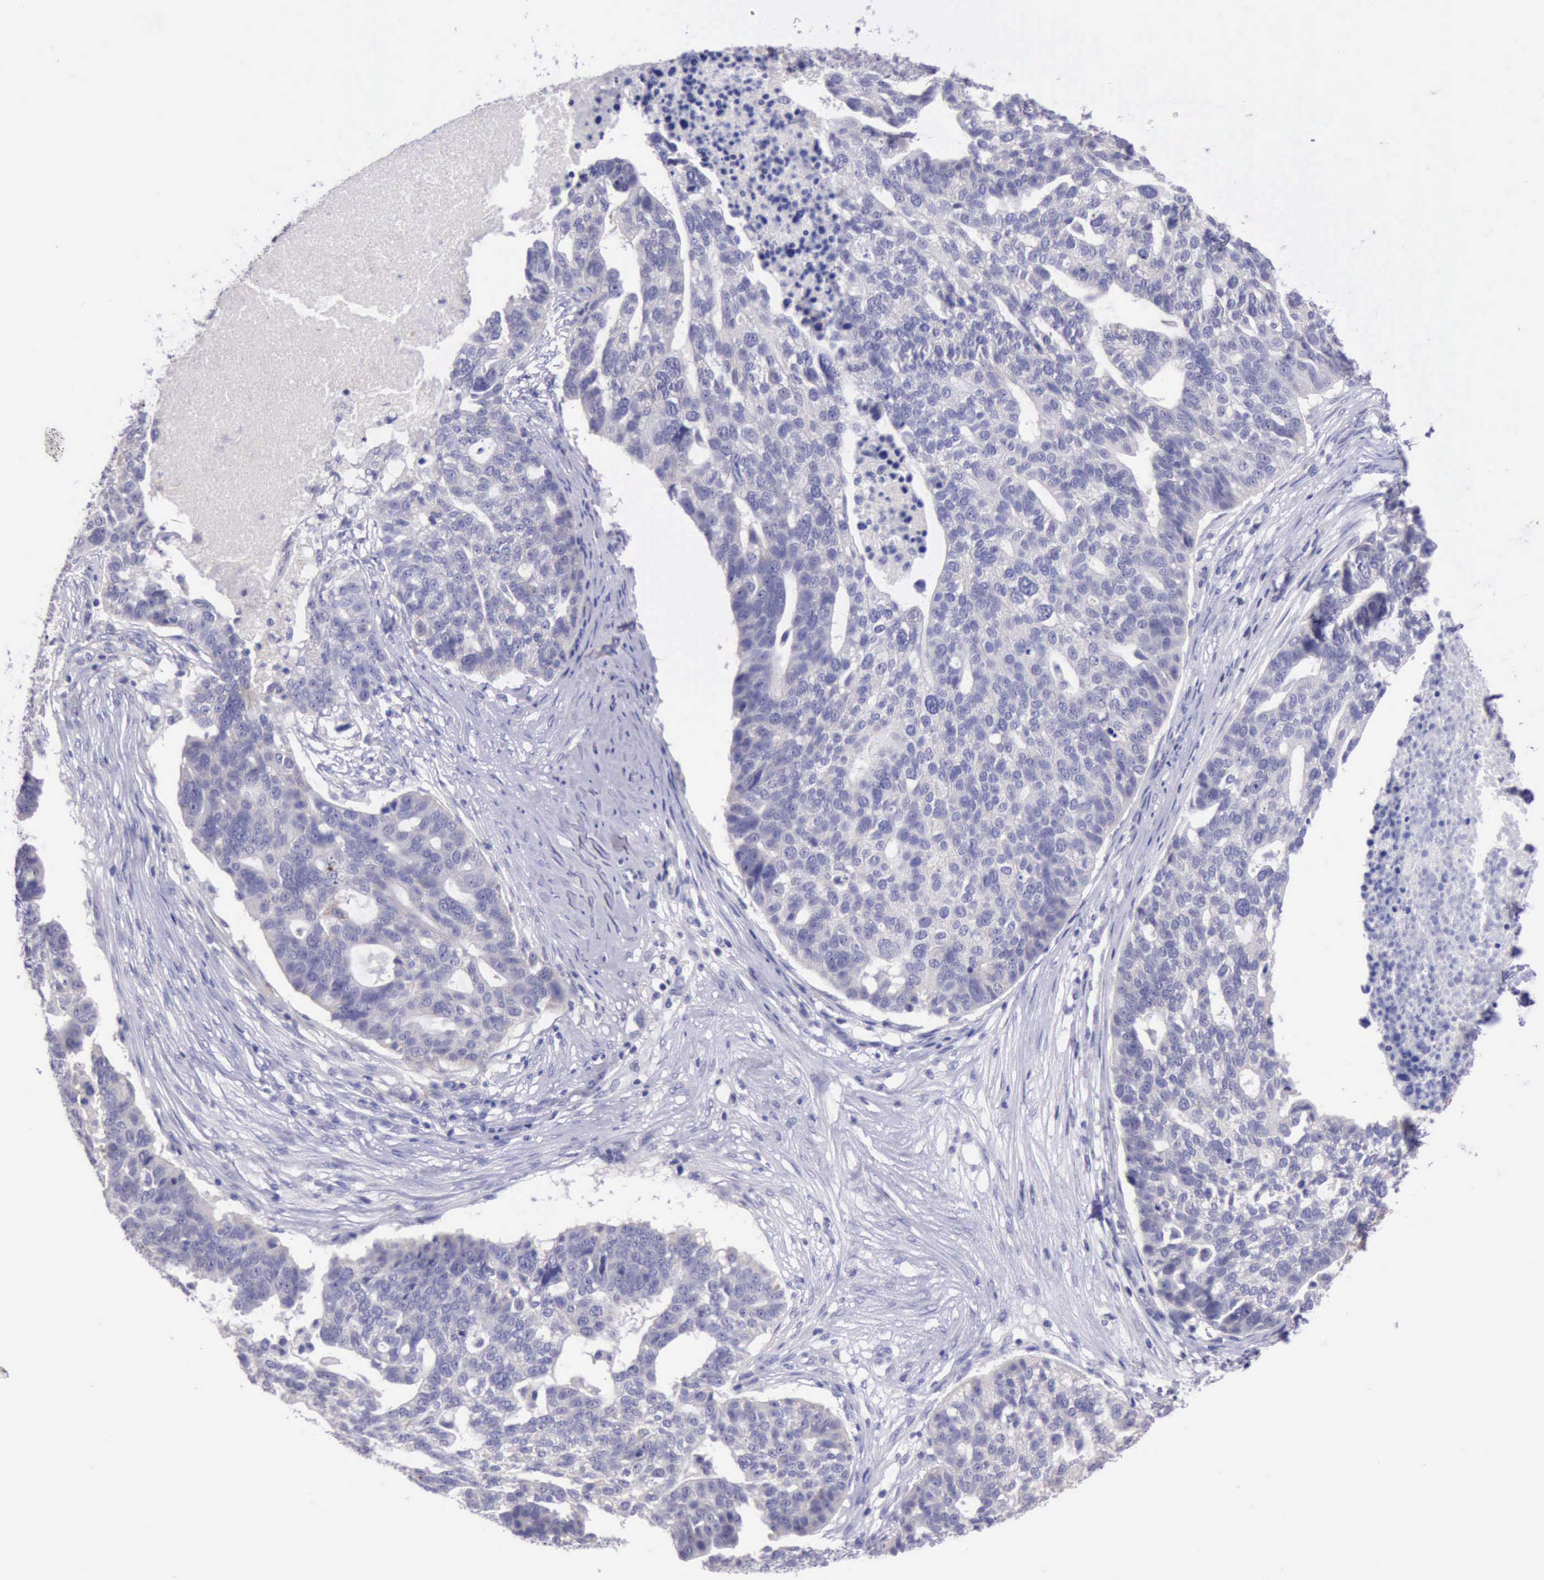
{"staining": {"intensity": "negative", "quantity": "none", "location": "none"}, "tissue": "ovarian cancer", "cell_type": "Tumor cells", "image_type": "cancer", "snomed": [{"axis": "morphology", "description": "Cystadenocarcinoma, serous, NOS"}, {"axis": "topography", "description": "Ovary"}], "caption": "Ovarian cancer (serous cystadenocarcinoma) was stained to show a protein in brown. There is no significant expression in tumor cells. (IHC, brightfield microscopy, high magnification).", "gene": "LRFN5", "patient": {"sex": "female", "age": 59}}